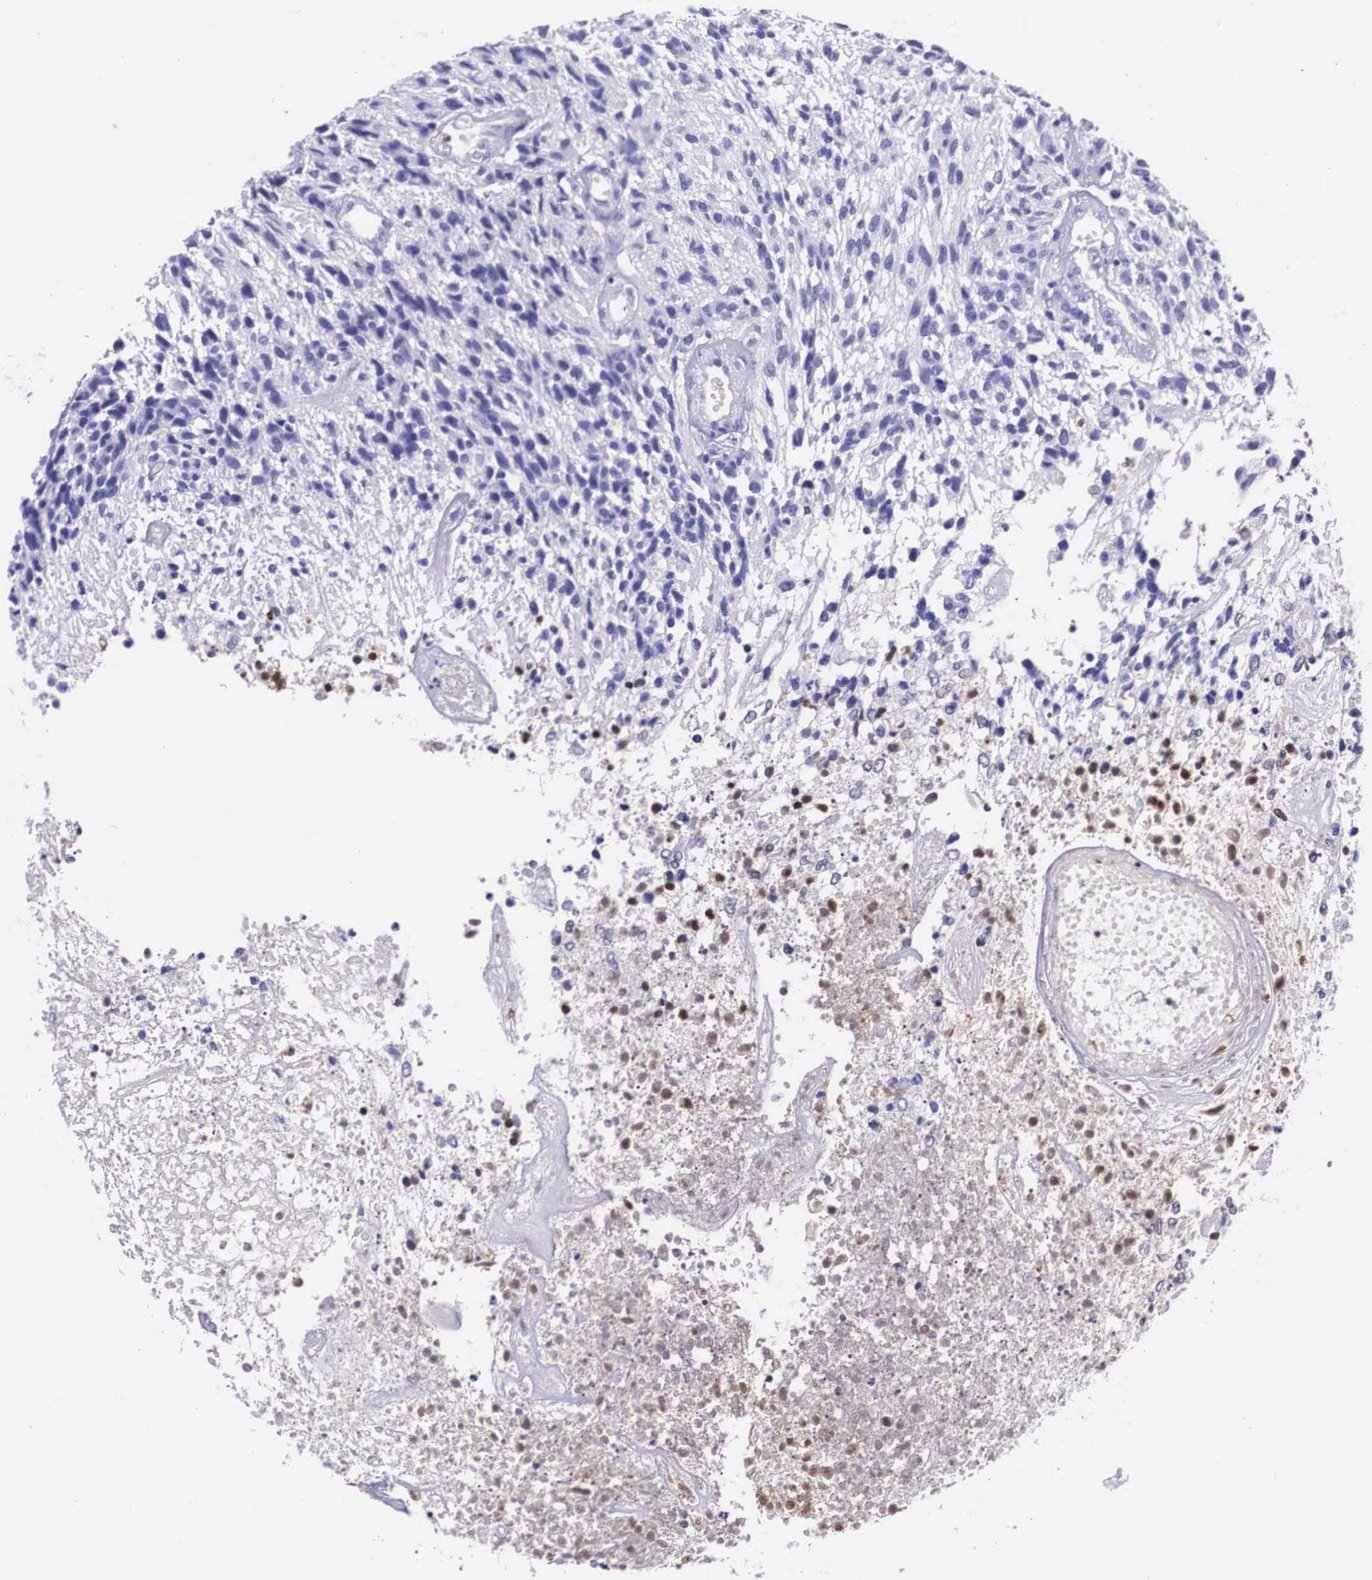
{"staining": {"intensity": "negative", "quantity": "none", "location": "none"}, "tissue": "glioma", "cell_type": "Tumor cells", "image_type": "cancer", "snomed": [{"axis": "morphology", "description": "Glioma, malignant, High grade"}, {"axis": "topography", "description": "Brain"}], "caption": "The micrograph displays no significant expression in tumor cells of malignant glioma (high-grade).", "gene": "PLG", "patient": {"sex": "male", "age": 77}}